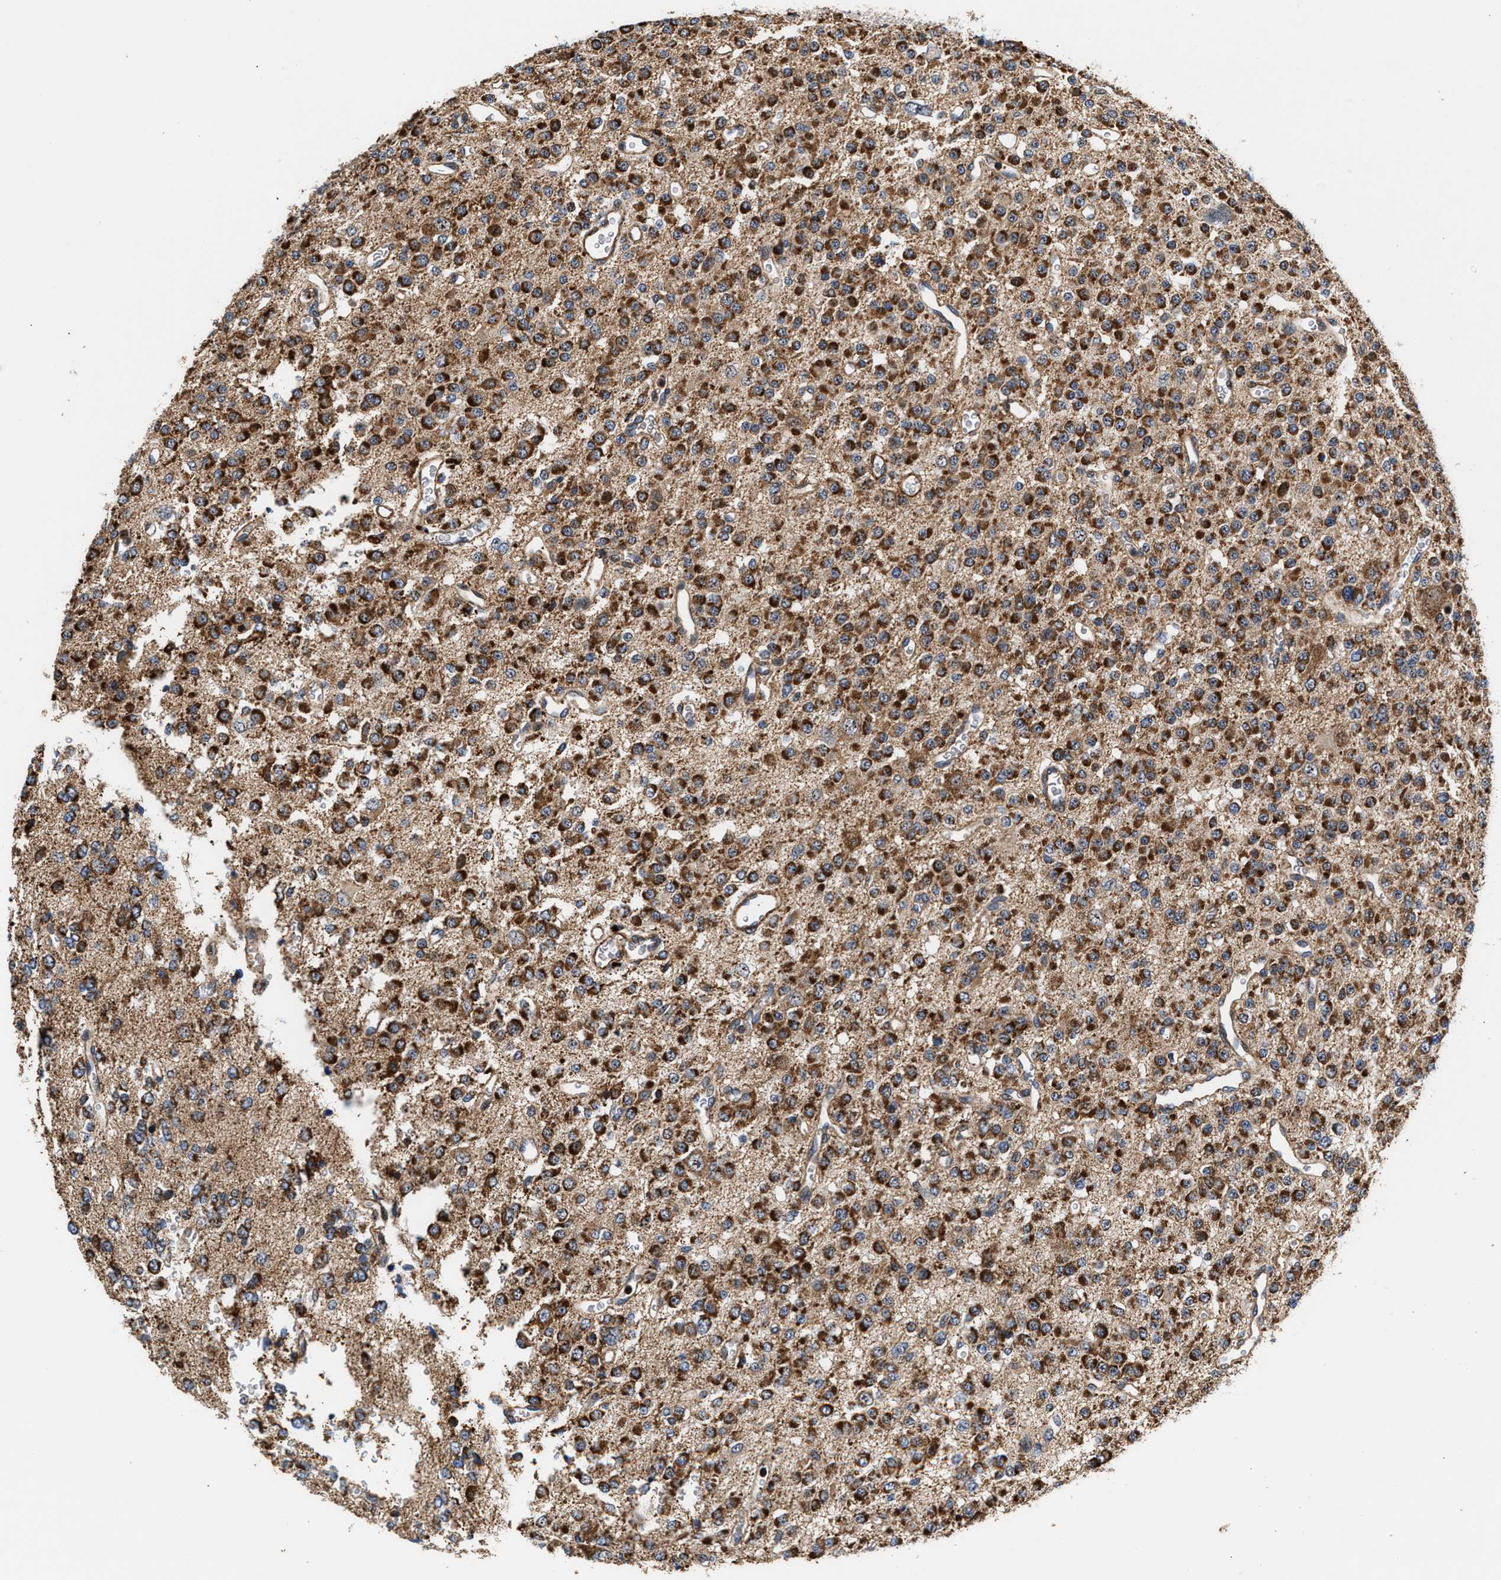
{"staining": {"intensity": "moderate", "quantity": ">75%", "location": "cytoplasmic/membranous"}, "tissue": "glioma", "cell_type": "Tumor cells", "image_type": "cancer", "snomed": [{"axis": "morphology", "description": "Glioma, malignant, Low grade"}, {"axis": "topography", "description": "Brain"}], "caption": "Glioma stained with immunohistochemistry reveals moderate cytoplasmic/membranous staining in approximately >75% of tumor cells.", "gene": "SGK1", "patient": {"sex": "male", "age": 38}}